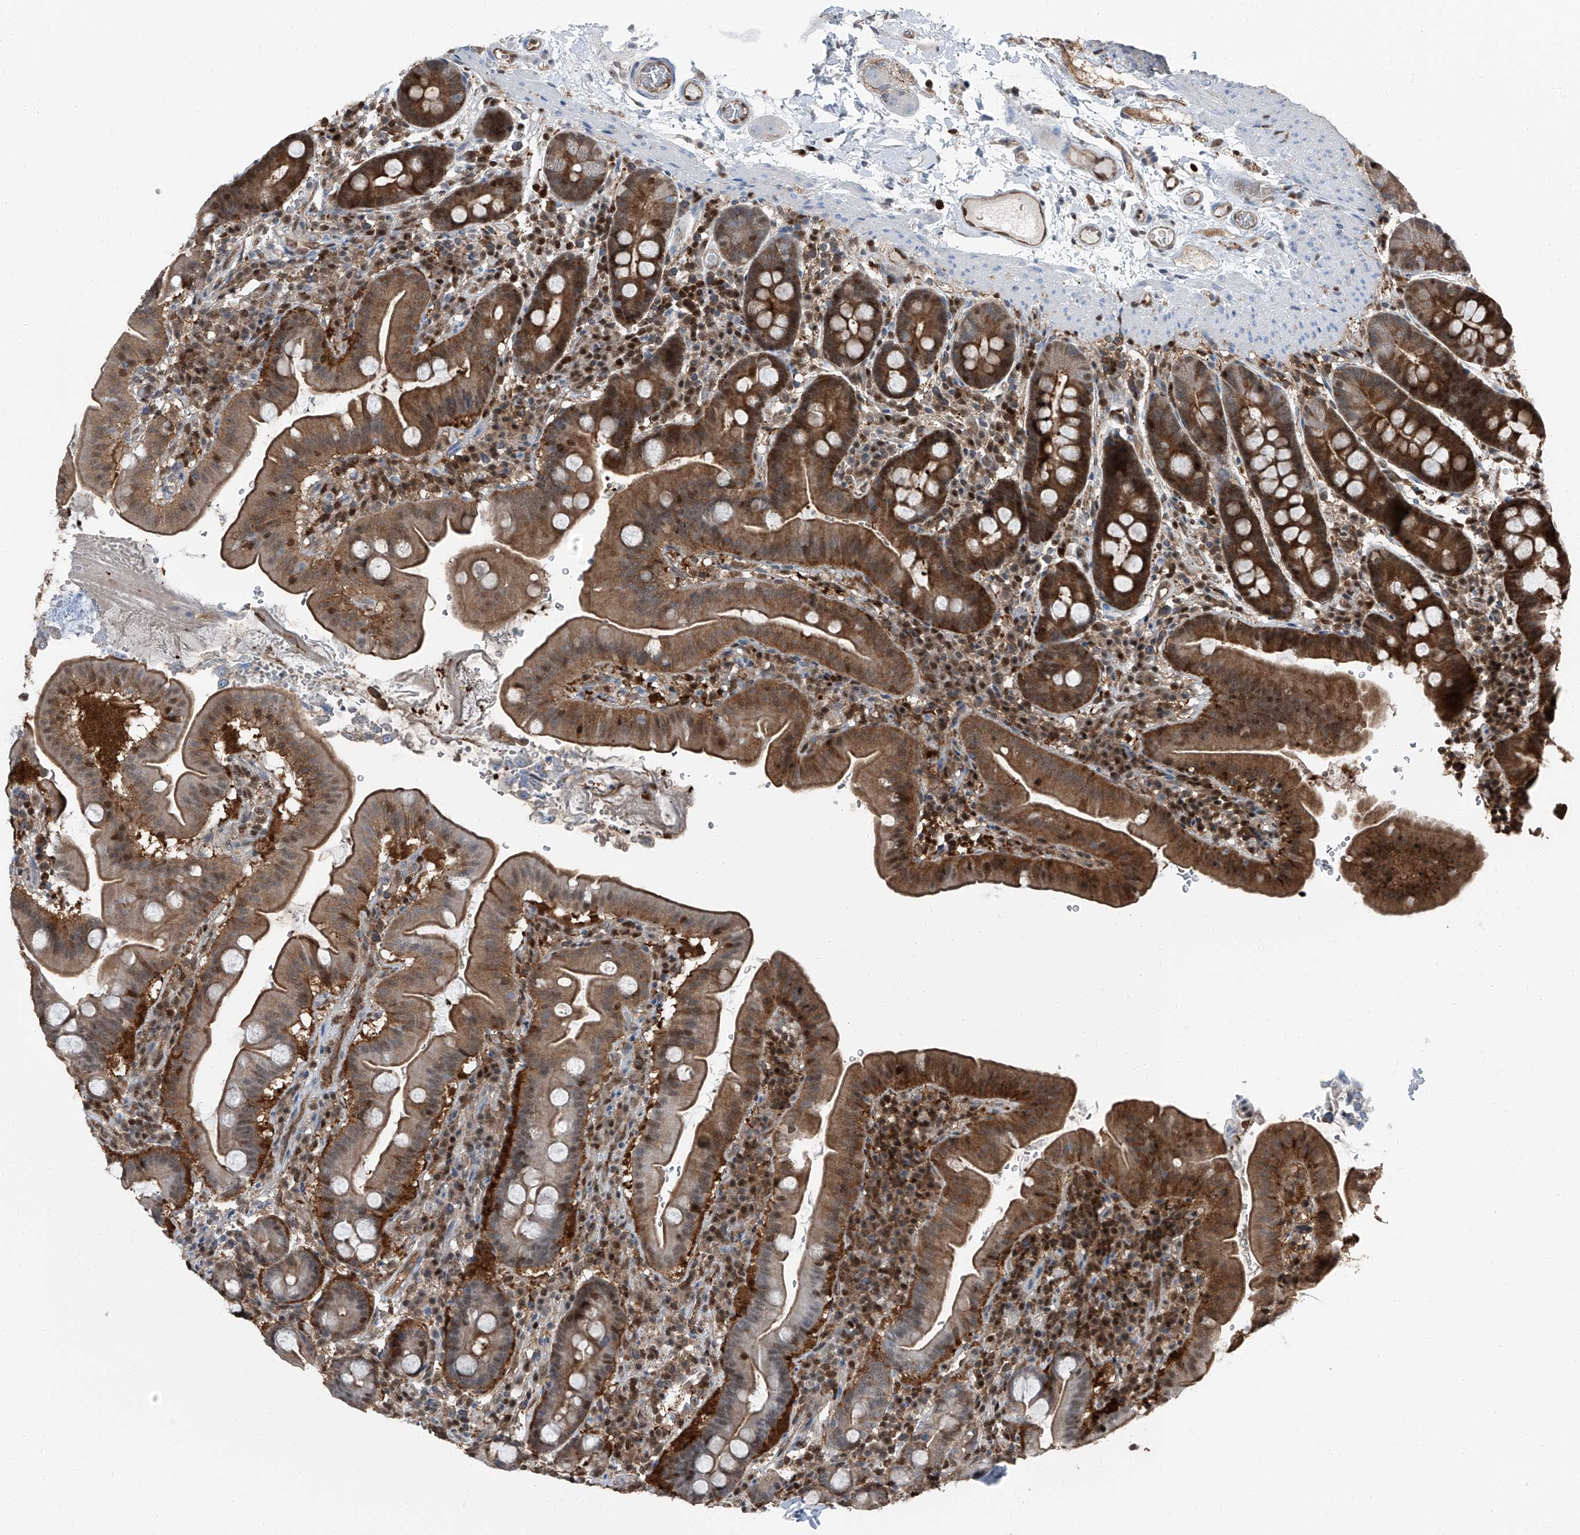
{"staining": {"intensity": "strong", "quantity": ">75%", "location": "cytoplasmic/membranous,nuclear"}, "tissue": "duodenum", "cell_type": "Glandular cells", "image_type": "normal", "snomed": [{"axis": "morphology", "description": "Normal tissue, NOS"}, {"axis": "morphology", "description": "Adenocarcinoma, NOS"}, {"axis": "topography", "description": "Pancreas"}, {"axis": "topography", "description": "Duodenum"}], "caption": "Immunohistochemical staining of normal duodenum exhibits >75% levels of strong cytoplasmic/membranous,nuclear protein staining in approximately >75% of glandular cells. (DAB IHC with brightfield microscopy, high magnification).", "gene": "PSMB10", "patient": {"sex": "male", "age": 50}}